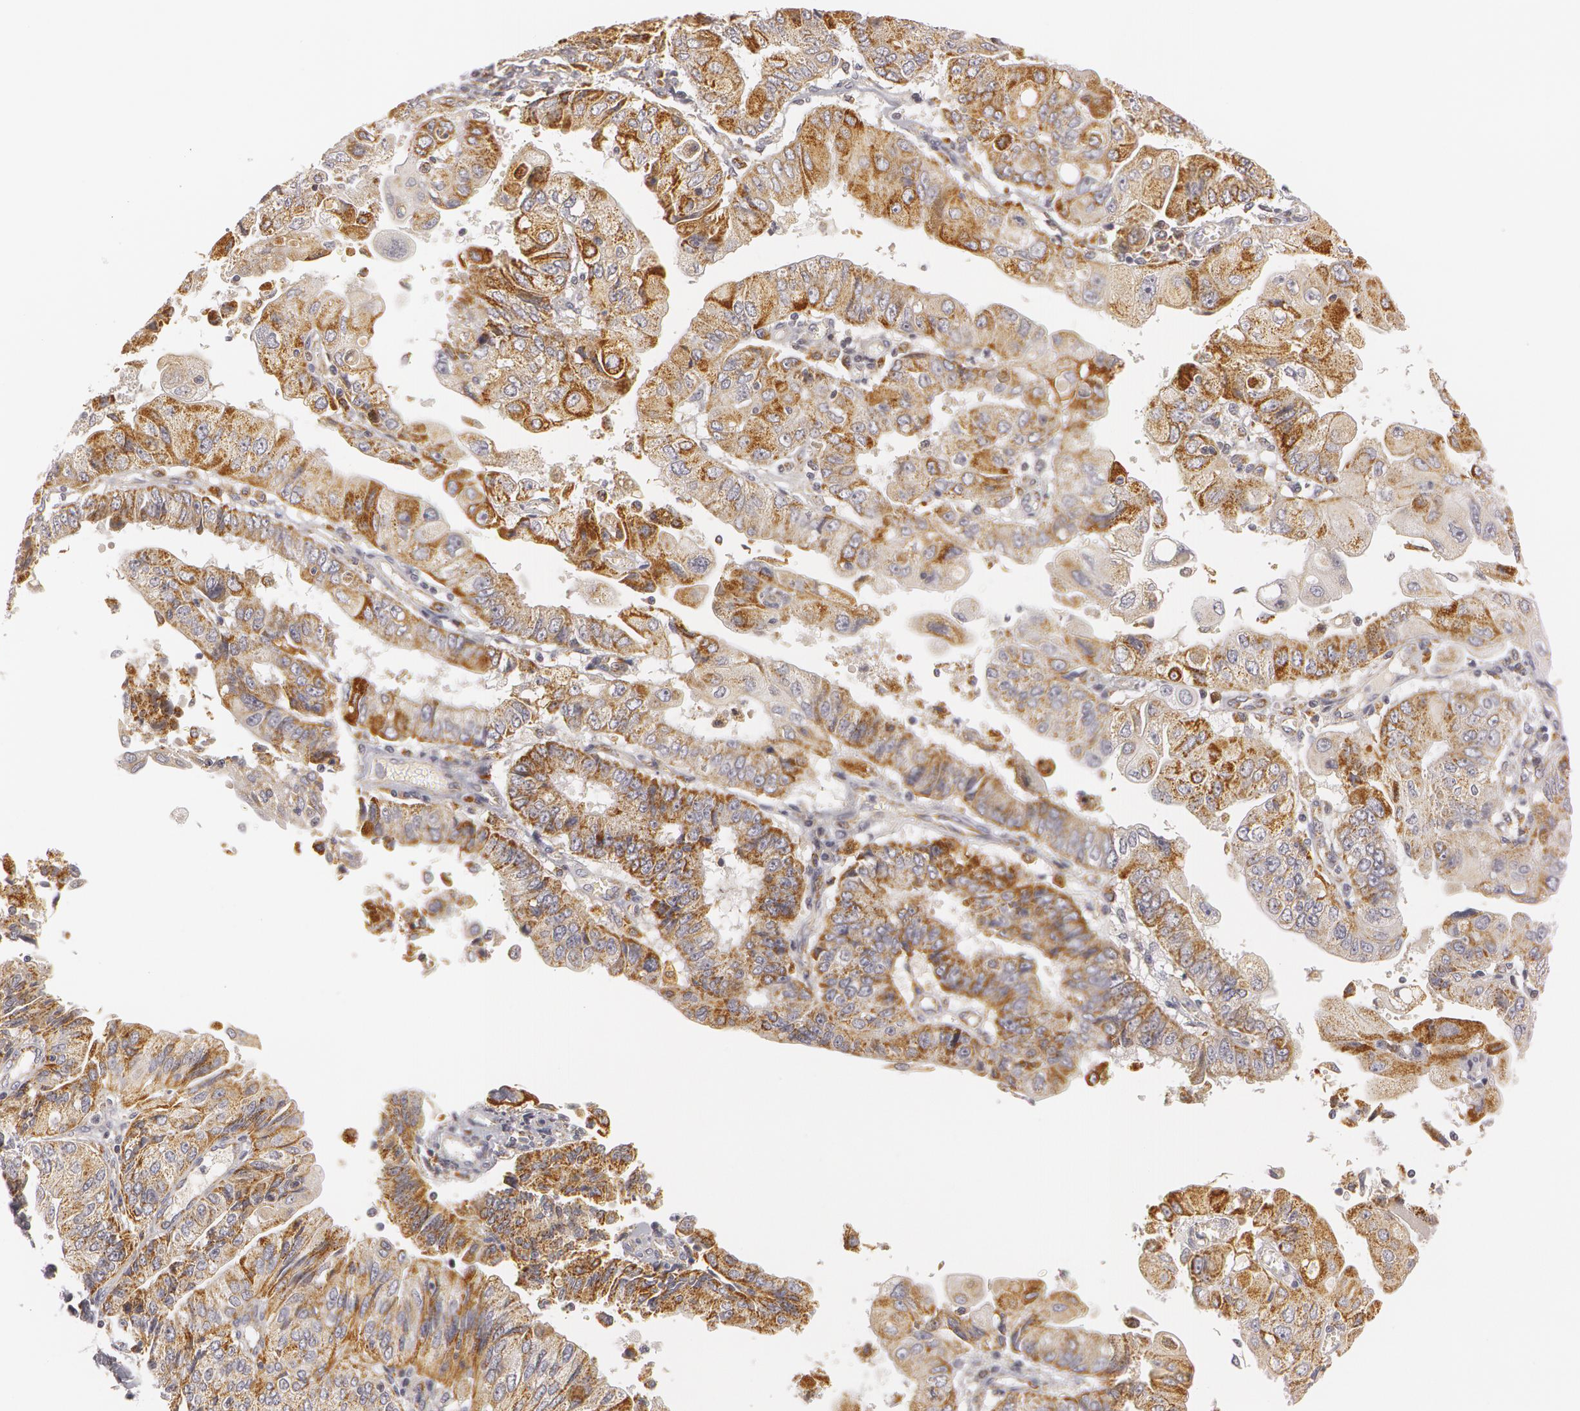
{"staining": {"intensity": "strong", "quantity": ">75%", "location": "cytoplasmic/membranous"}, "tissue": "endometrial cancer", "cell_type": "Tumor cells", "image_type": "cancer", "snomed": [{"axis": "morphology", "description": "Adenocarcinoma, NOS"}, {"axis": "topography", "description": "Endometrium"}], "caption": "Human endometrial cancer (adenocarcinoma) stained with a protein marker demonstrates strong staining in tumor cells.", "gene": "C7", "patient": {"sex": "female", "age": 75}}